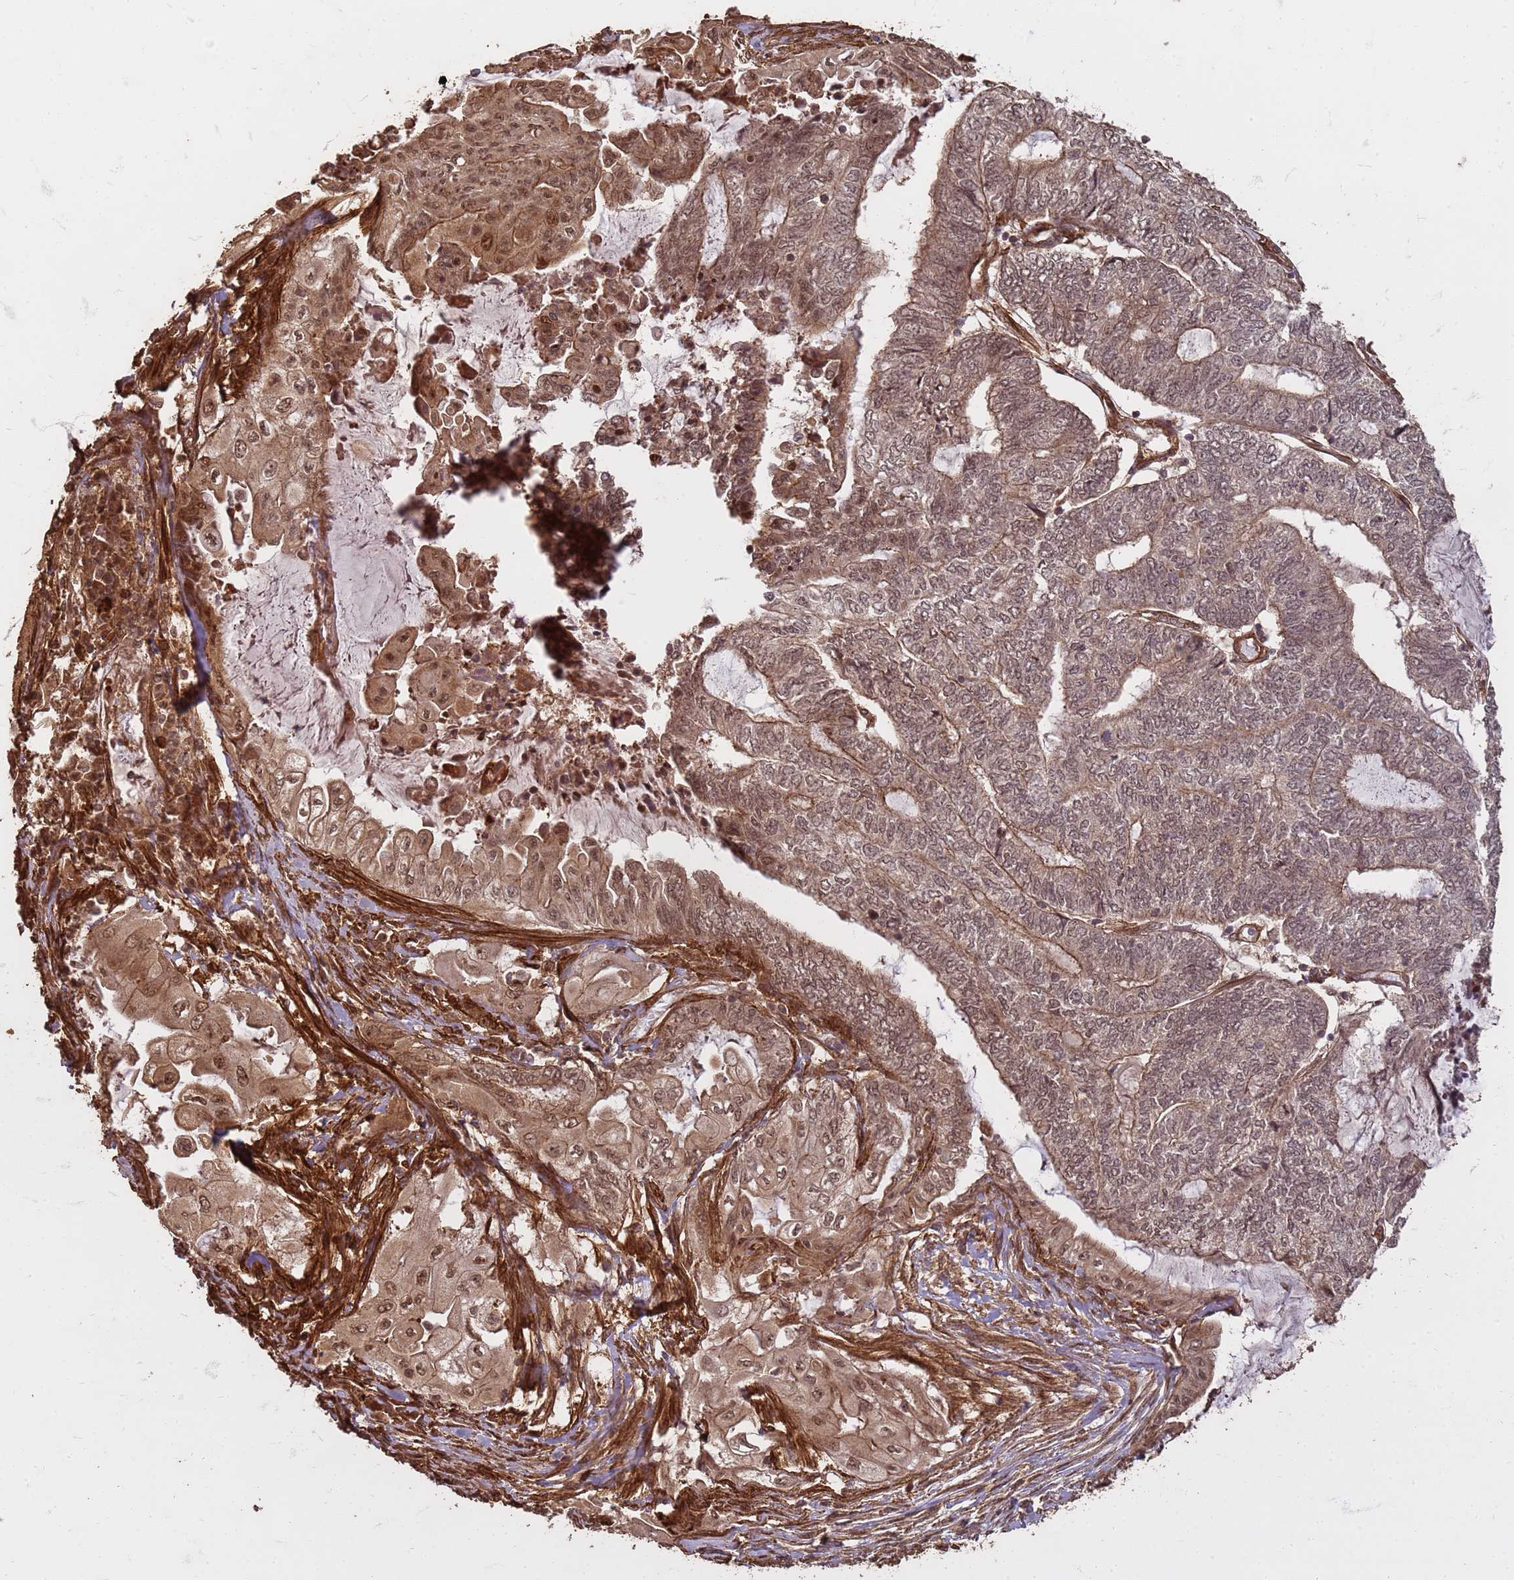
{"staining": {"intensity": "moderate", "quantity": ">75%", "location": "cytoplasmic/membranous,nuclear"}, "tissue": "endometrial cancer", "cell_type": "Tumor cells", "image_type": "cancer", "snomed": [{"axis": "morphology", "description": "Adenocarcinoma, NOS"}, {"axis": "topography", "description": "Uterus"}, {"axis": "topography", "description": "Endometrium"}], "caption": "Endometrial cancer (adenocarcinoma) was stained to show a protein in brown. There is medium levels of moderate cytoplasmic/membranous and nuclear positivity in about >75% of tumor cells.", "gene": "KIF26A", "patient": {"sex": "female", "age": 70}}